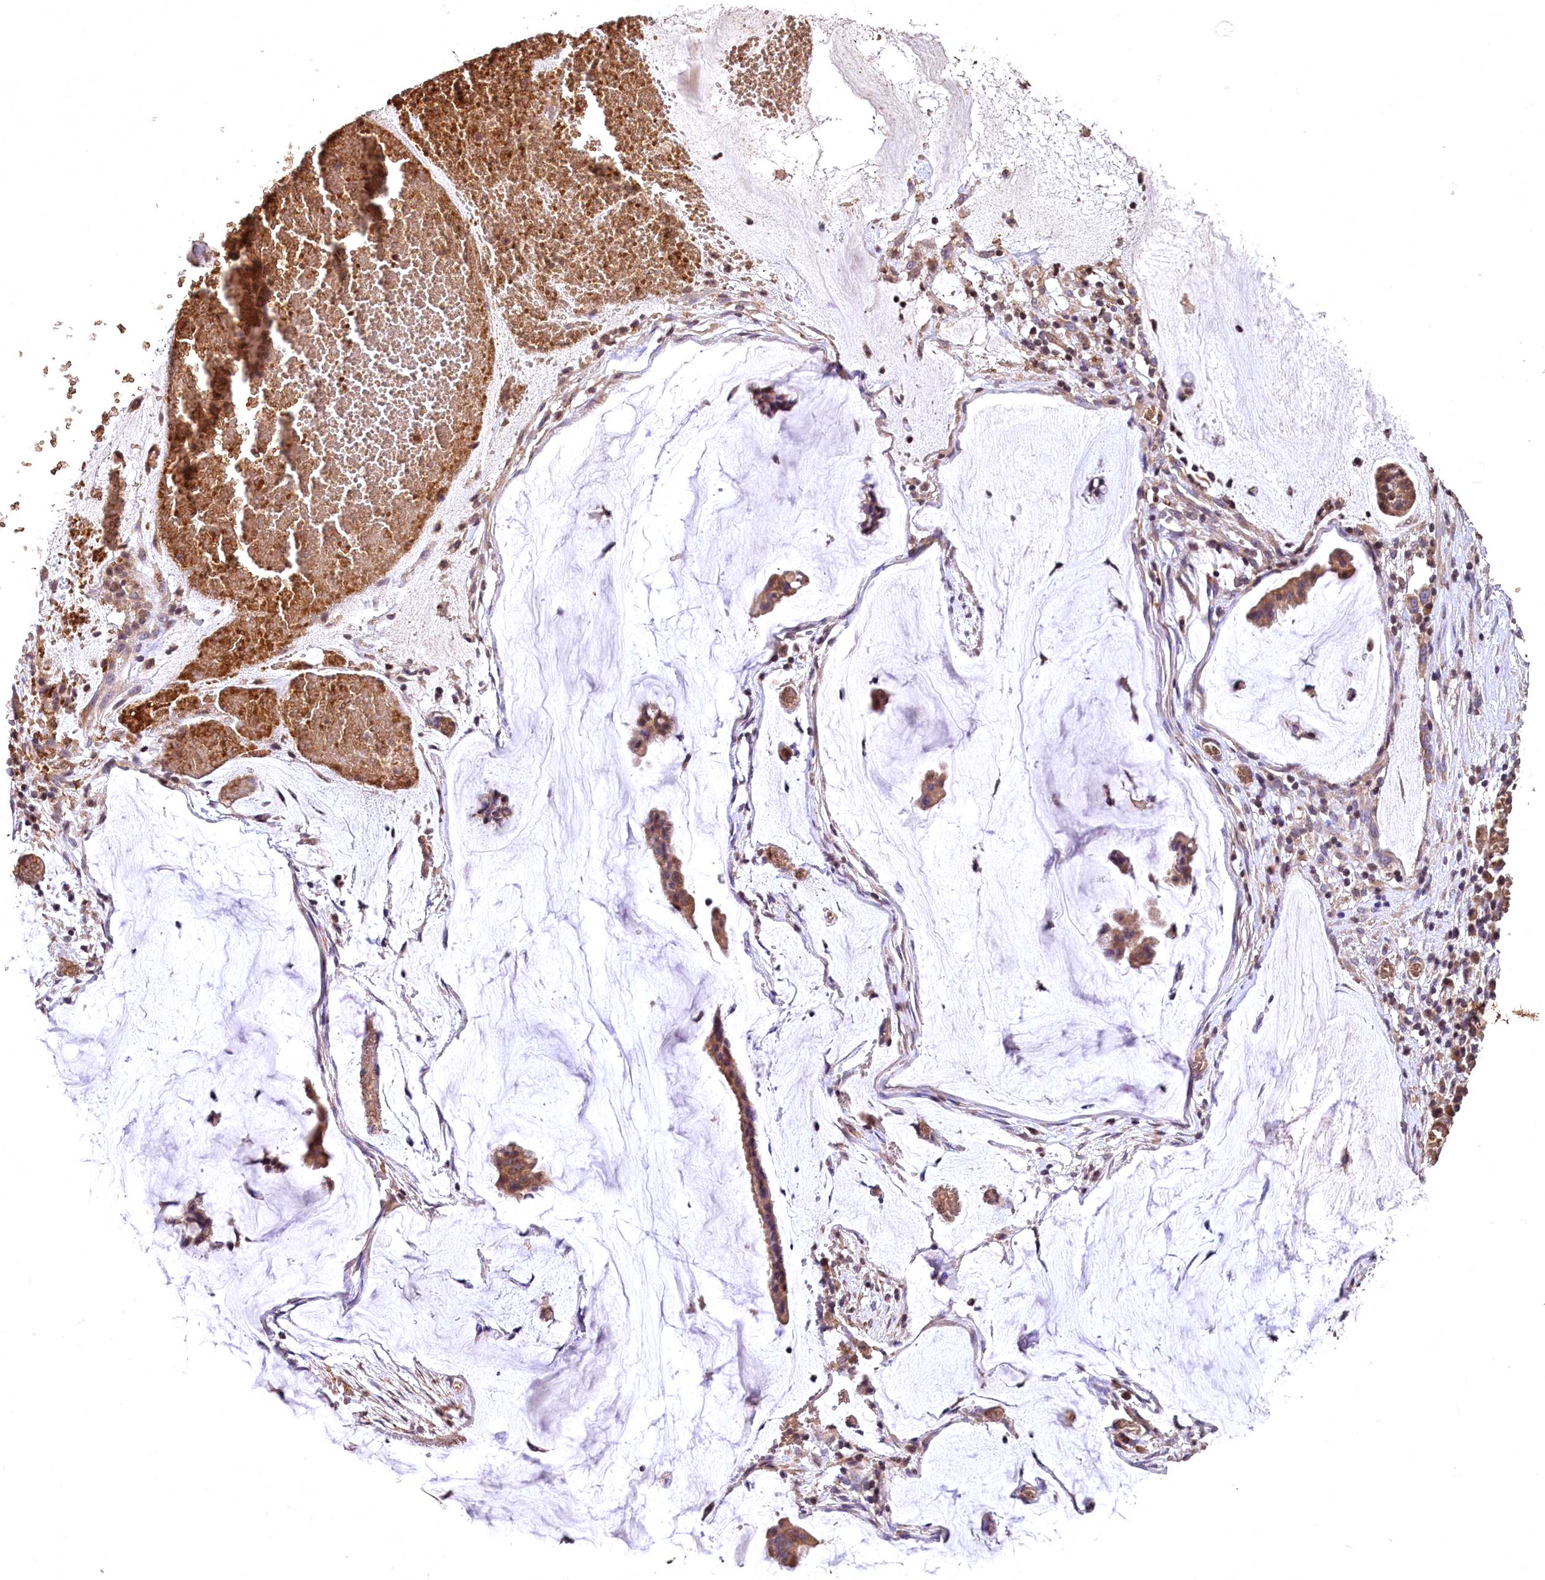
{"staining": {"intensity": "moderate", "quantity": ">75%", "location": "cytoplasmic/membranous"}, "tissue": "ovarian cancer", "cell_type": "Tumor cells", "image_type": "cancer", "snomed": [{"axis": "morphology", "description": "Cystadenocarcinoma, mucinous, NOS"}, {"axis": "topography", "description": "Ovary"}], "caption": "IHC (DAB) staining of human mucinous cystadenocarcinoma (ovarian) displays moderate cytoplasmic/membranous protein staining in approximately >75% of tumor cells.", "gene": "SPTA1", "patient": {"sex": "female", "age": 73}}